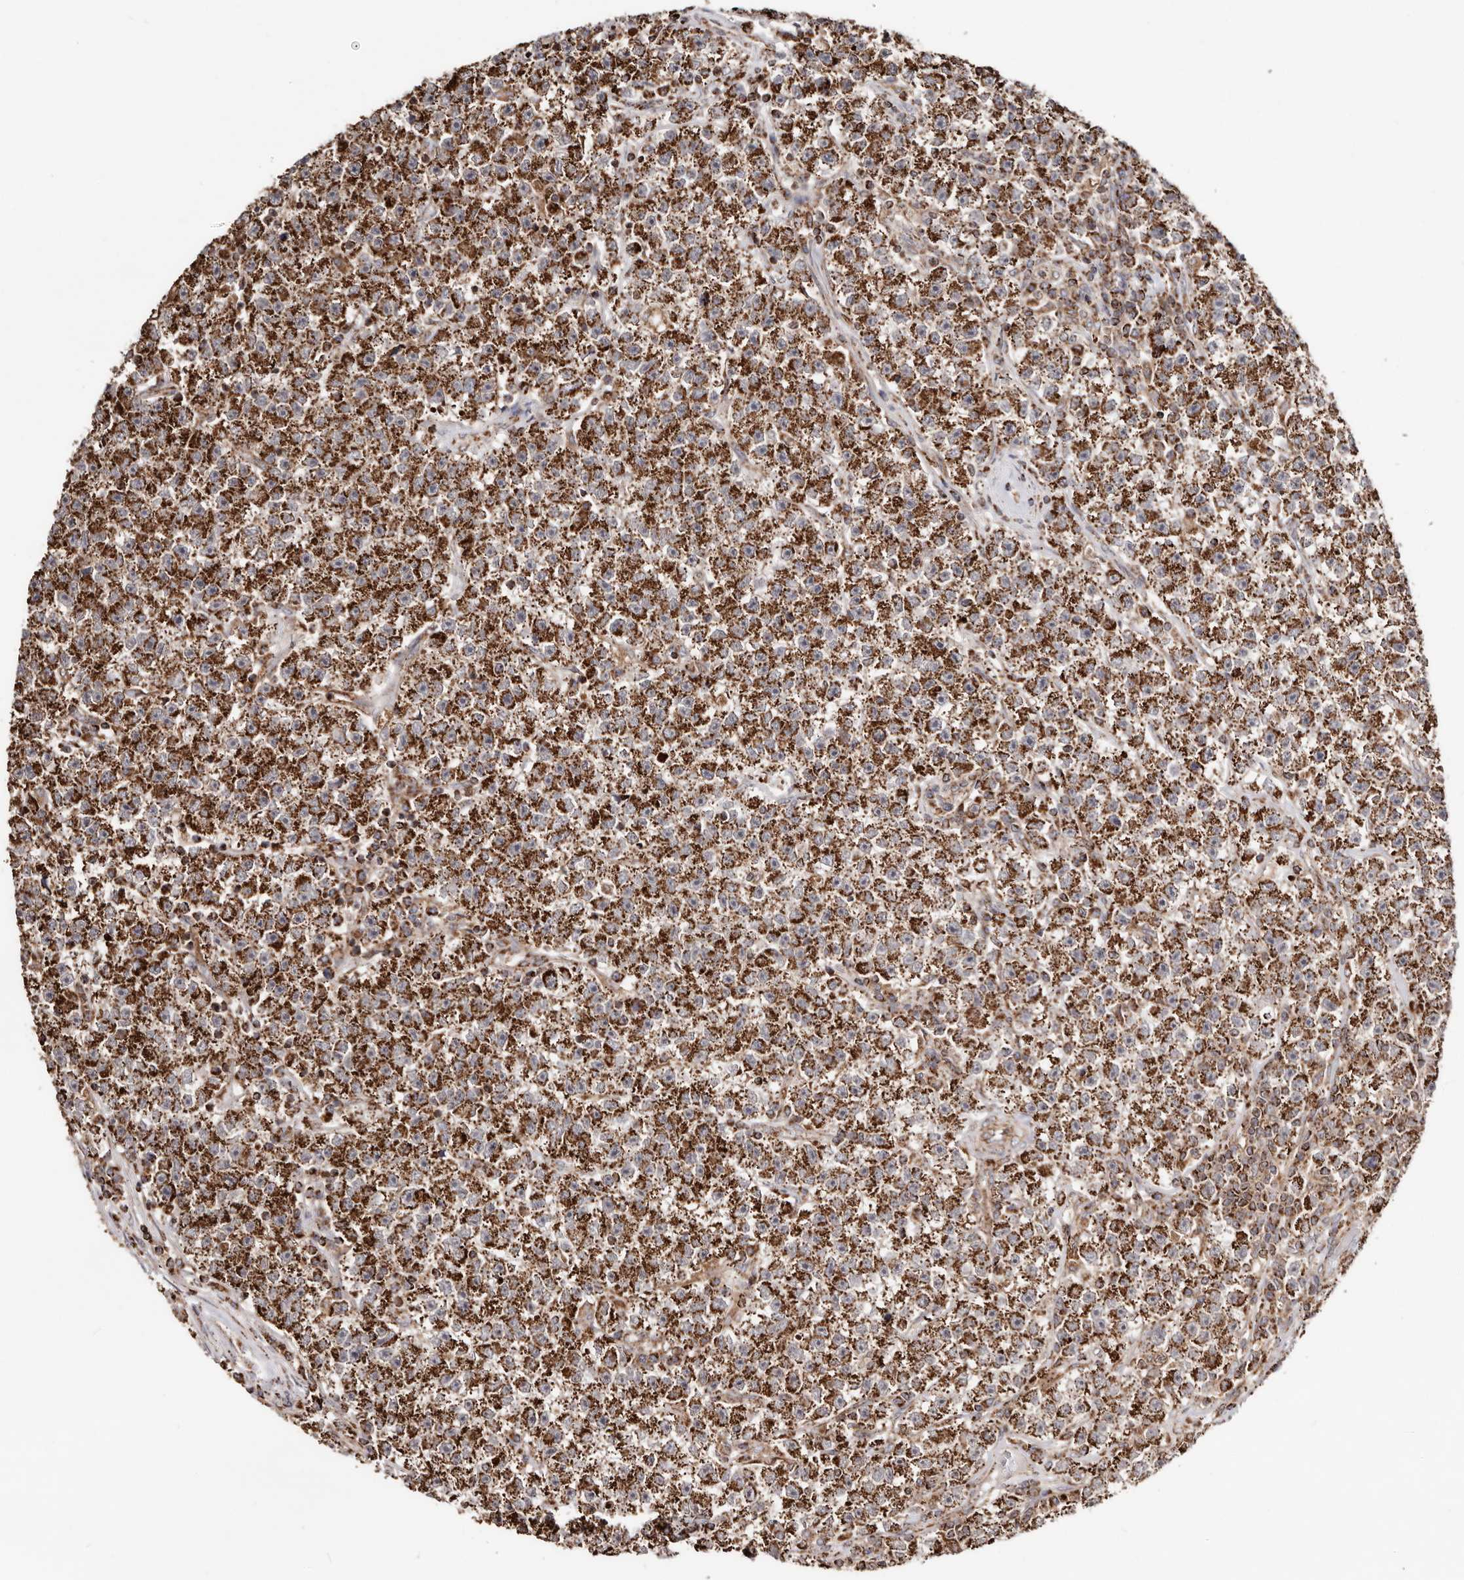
{"staining": {"intensity": "strong", "quantity": ">75%", "location": "cytoplasmic/membranous"}, "tissue": "testis cancer", "cell_type": "Tumor cells", "image_type": "cancer", "snomed": [{"axis": "morphology", "description": "Seminoma, NOS"}, {"axis": "topography", "description": "Testis"}], "caption": "About >75% of tumor cells in human testis cancer (seminoma) exhibit strong cytoplasmic/membranous protein staining as visualized by brown immunohistochemical staining.", "gene": "PRKACB", "patient": {"sex": "male", "age": 22}}